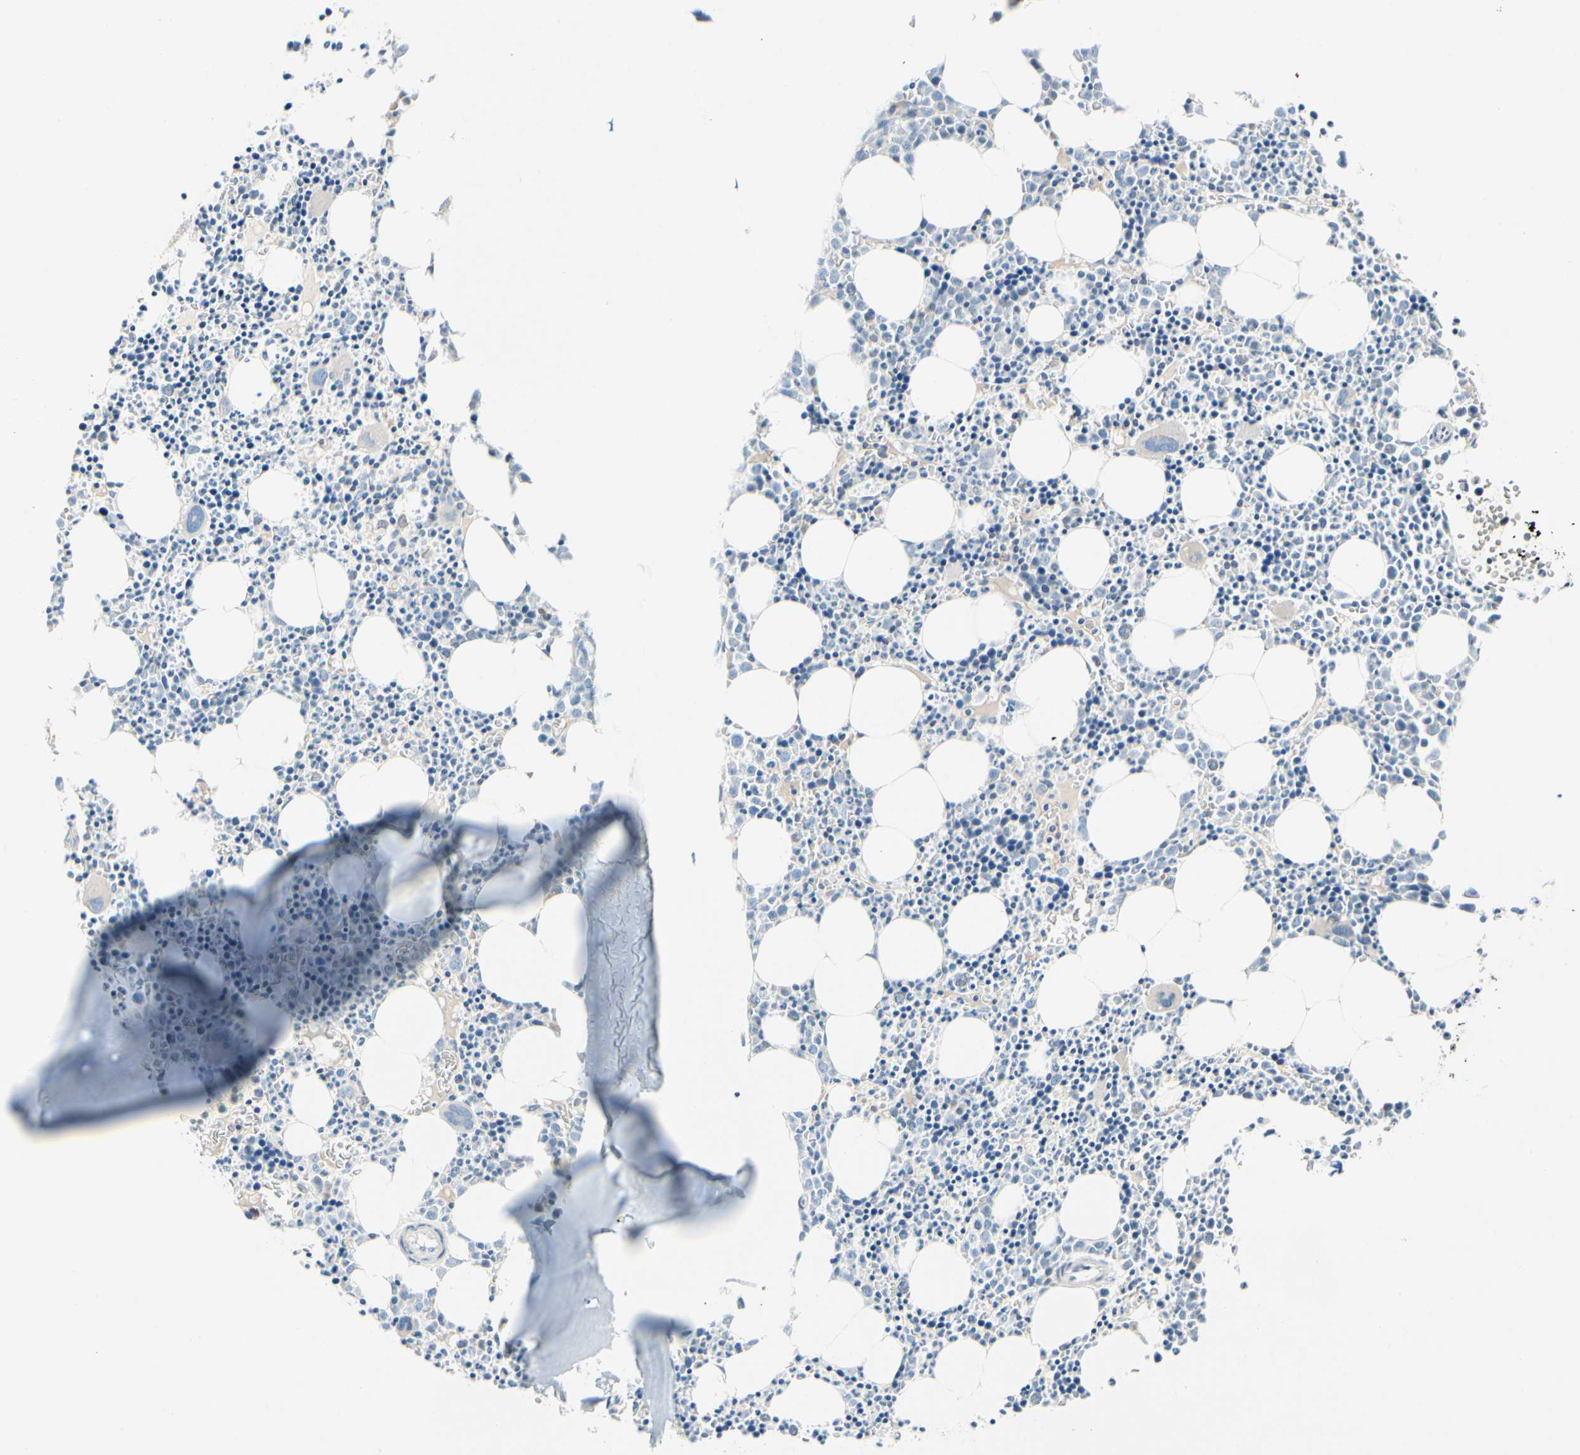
{"staining": {"intensity": "moderate", "quantity": "<25%", "location": "nuclear"}, "tissue": "bone marrow", "cell_type": "Hematopoietic cells", "image_type": "normal", "snomed": [{"axis": "morphology", "description": "Normal tissue, NOS"}, {"axis": "morphology", "description": "Inflammation, NOS"}, {"axis": "topography", "description": "Bone marrow"}], "caption": "The image shows staining of unremarkable bone marrow, revealing moderate nuclear protein expression (brown color) within hematopoietic cells. (DAB (3,3'-diaminobenzidine) IHC, brown staining for protein, blue staining for nuclei).", "gene": "ZNF132", "patient": {"sex": "female", "age": 17}}